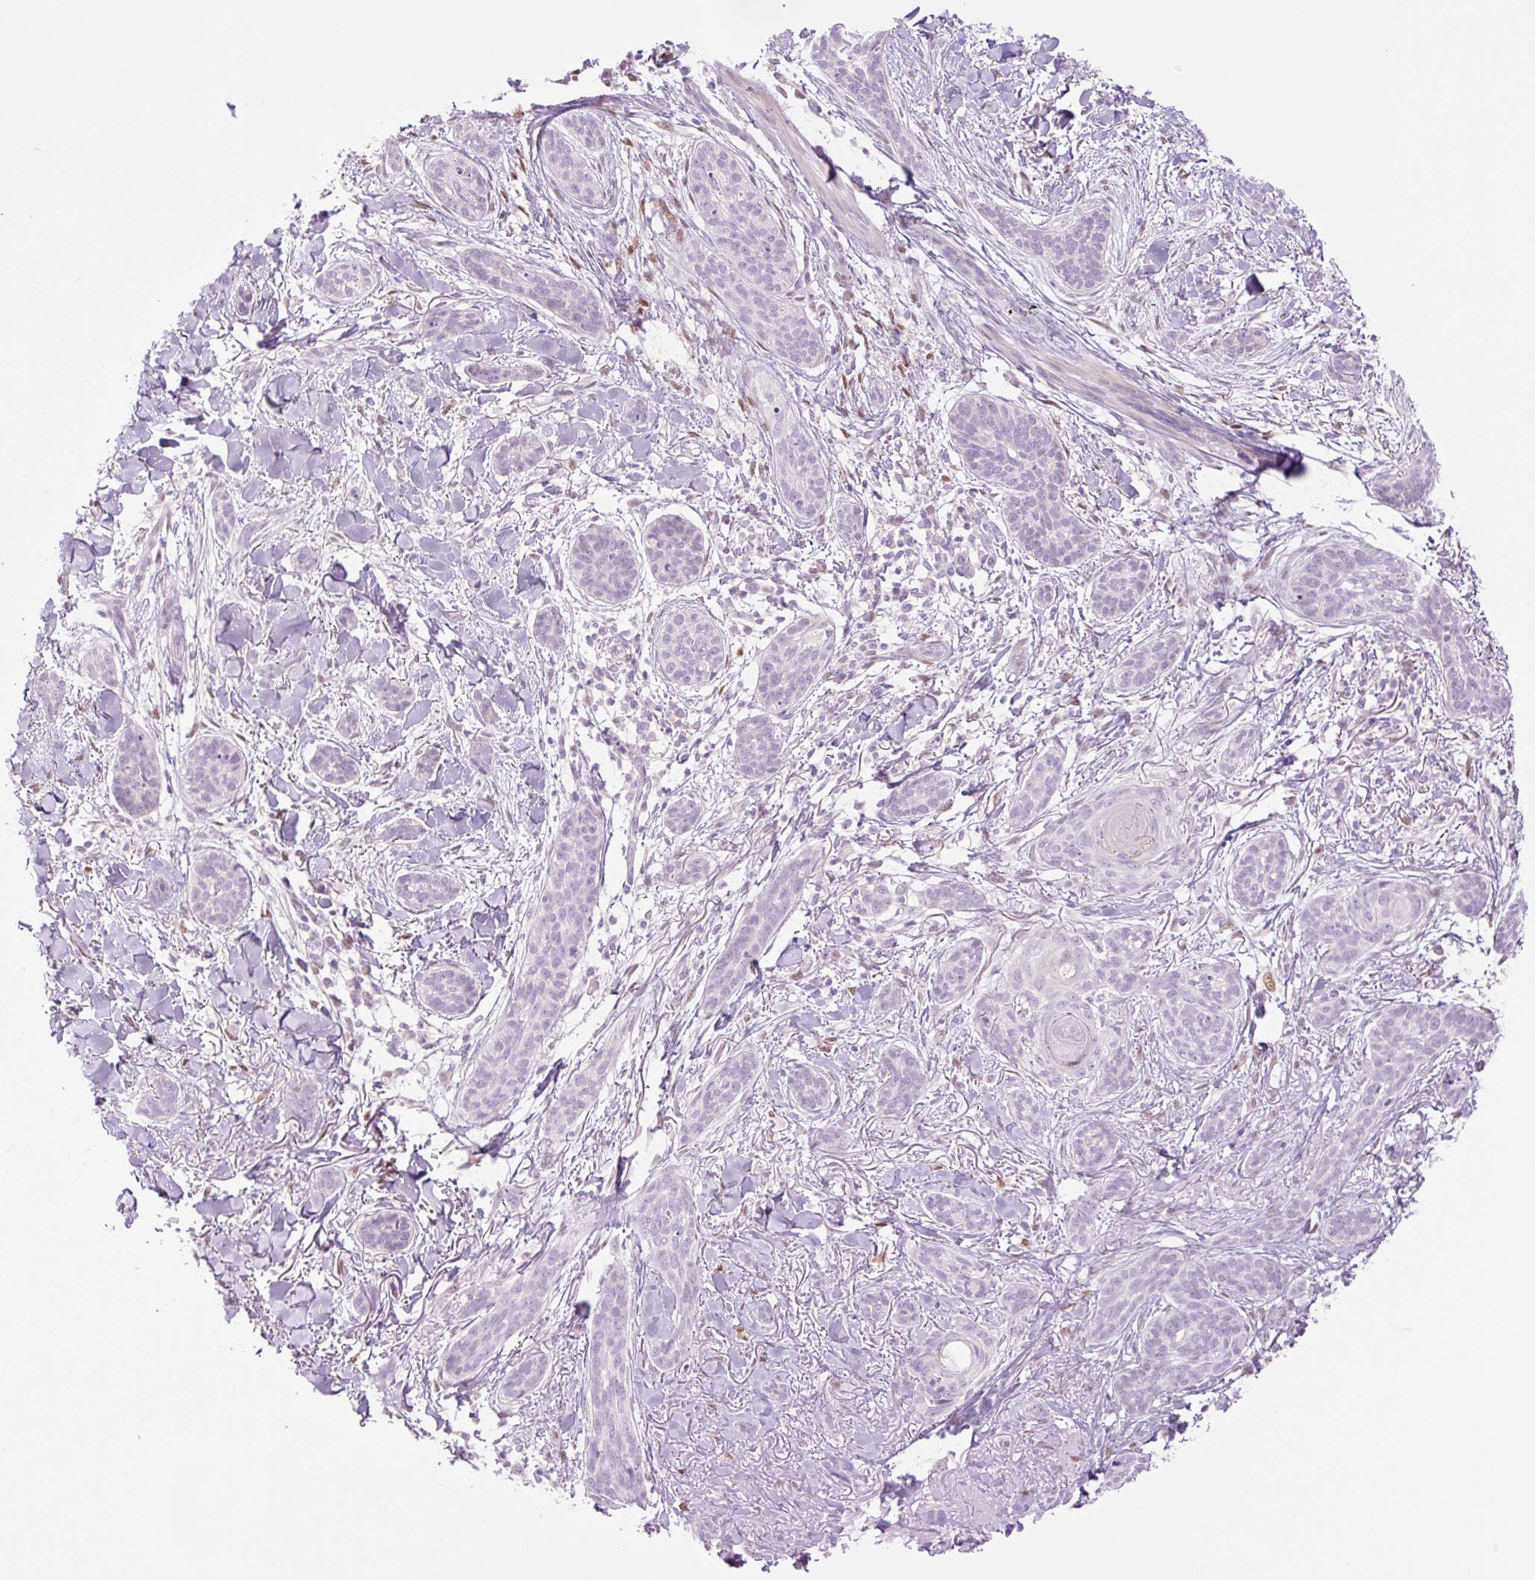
{"staining": {"intensity": "negative", "quantity": "none", "location": "none"}, "tissue": "skin cancer", "cell_type": "Tumor cells", "image_type": "cancer", "snomed": [{"axis": "morphology", "description": "Basal cell carcinoma"}, {"axis": "topography", "description": "Skin"}], "caption": "Tumor cells show no significant protein staining in skin cancer (basal cell carcinoma). The staining is performed using DAB (3,3'-diaminobenzidine) brown chromogen with nuclei counter-stained in using hematoxylin.", "gene": "TBX15", "patient": {"sex": "male", "age": 52}}